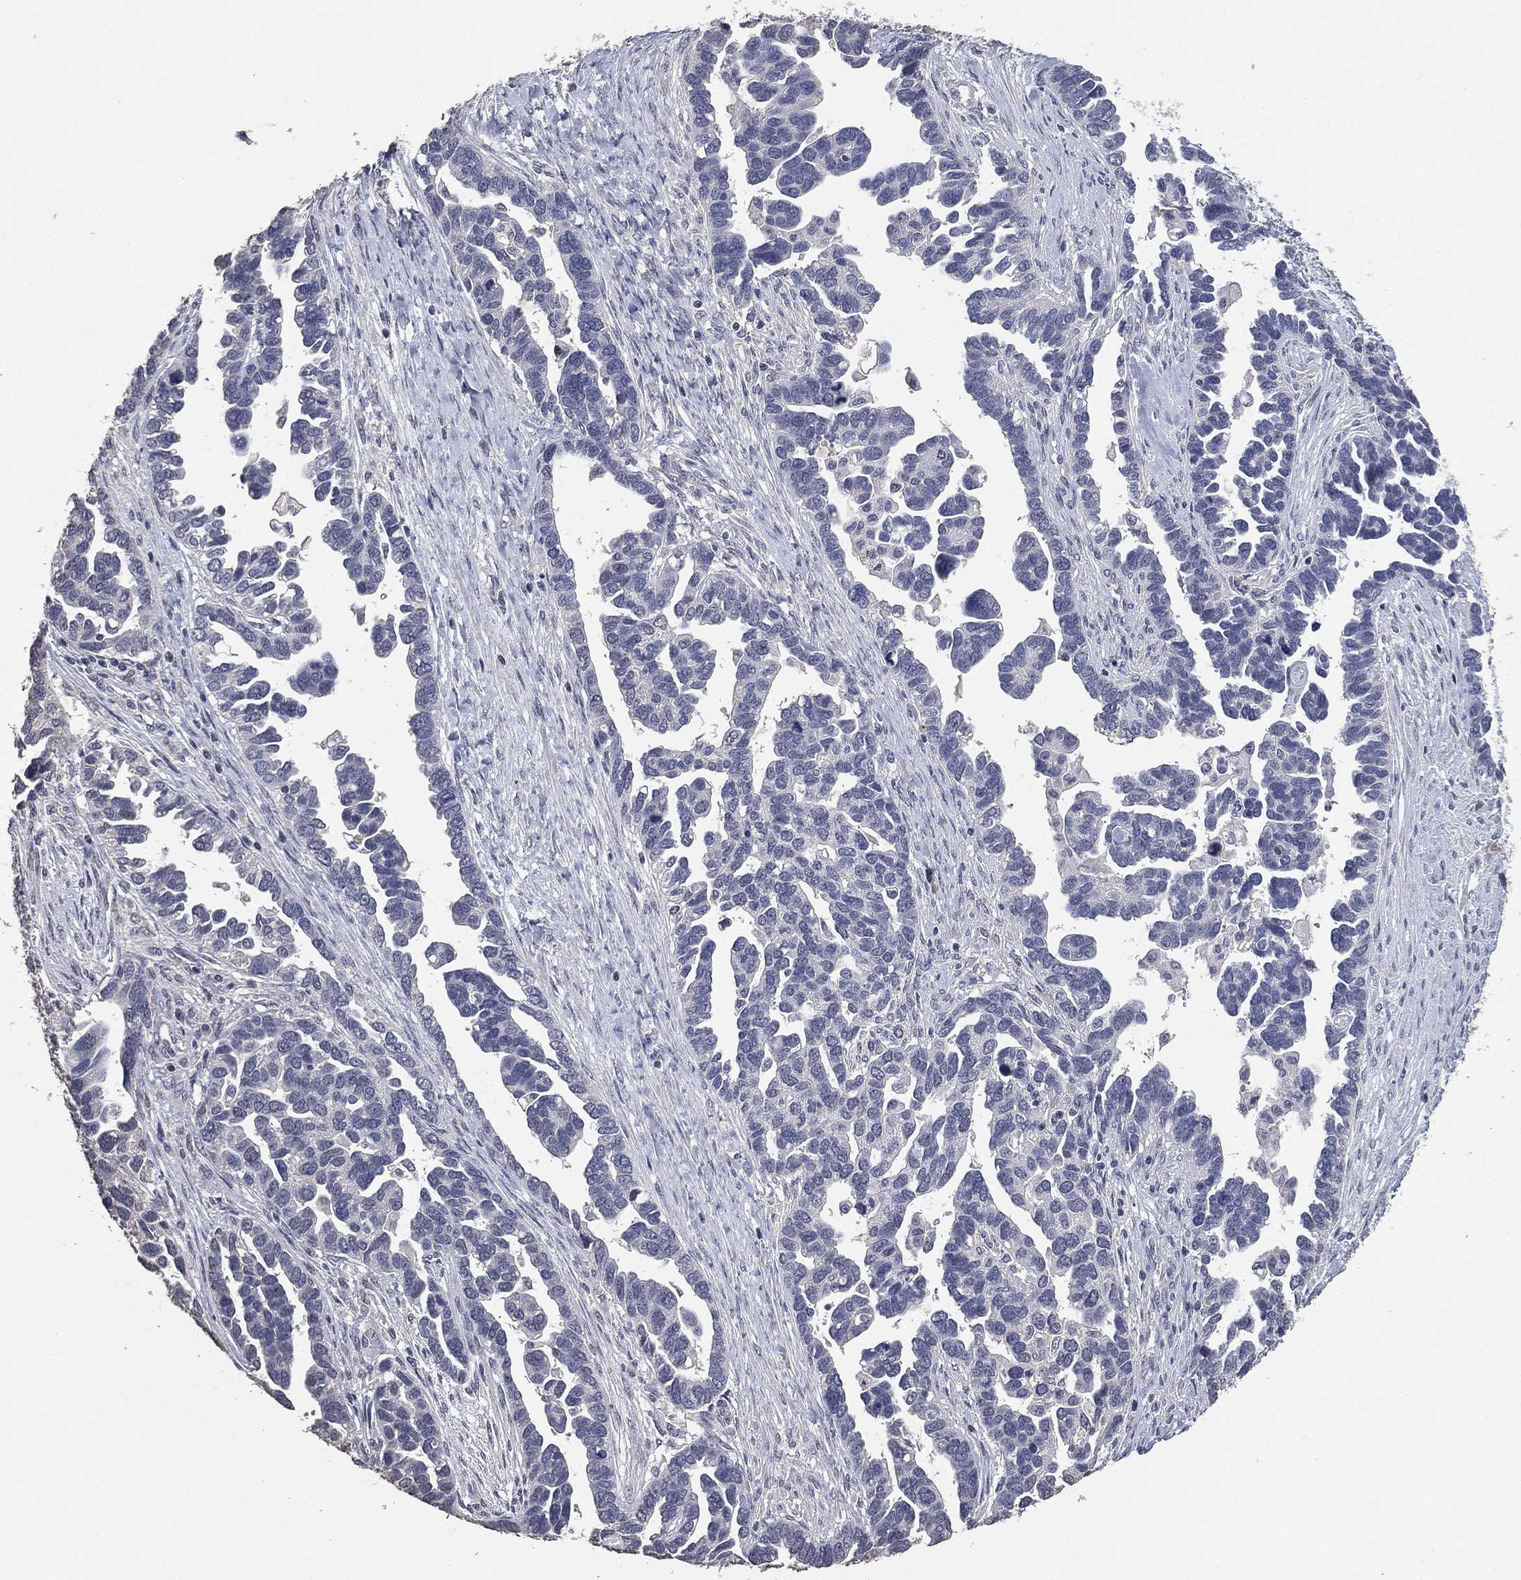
{"staining": {"intensity": "negative", "quantity": "none", "location": "none"}, "tissue": "ovarian cancer", "cell_type": "Tumor cells", "image_type": "cancer", "snomed": [{"axis": "morphology", "description": "Cystadenocarcinoma, serous, NOS"}, {"axis": "topography", "description": "Ovary"}], "caption": "High power microscopy histopathology image of an immunohistochemistry (IHC) photomicrograph of serous cystadenocarcinoma (ovarian), revealing no significant staining in tumor cells.", "gene": "DSG1", "patient": {"sex": "female", "age": 54}}